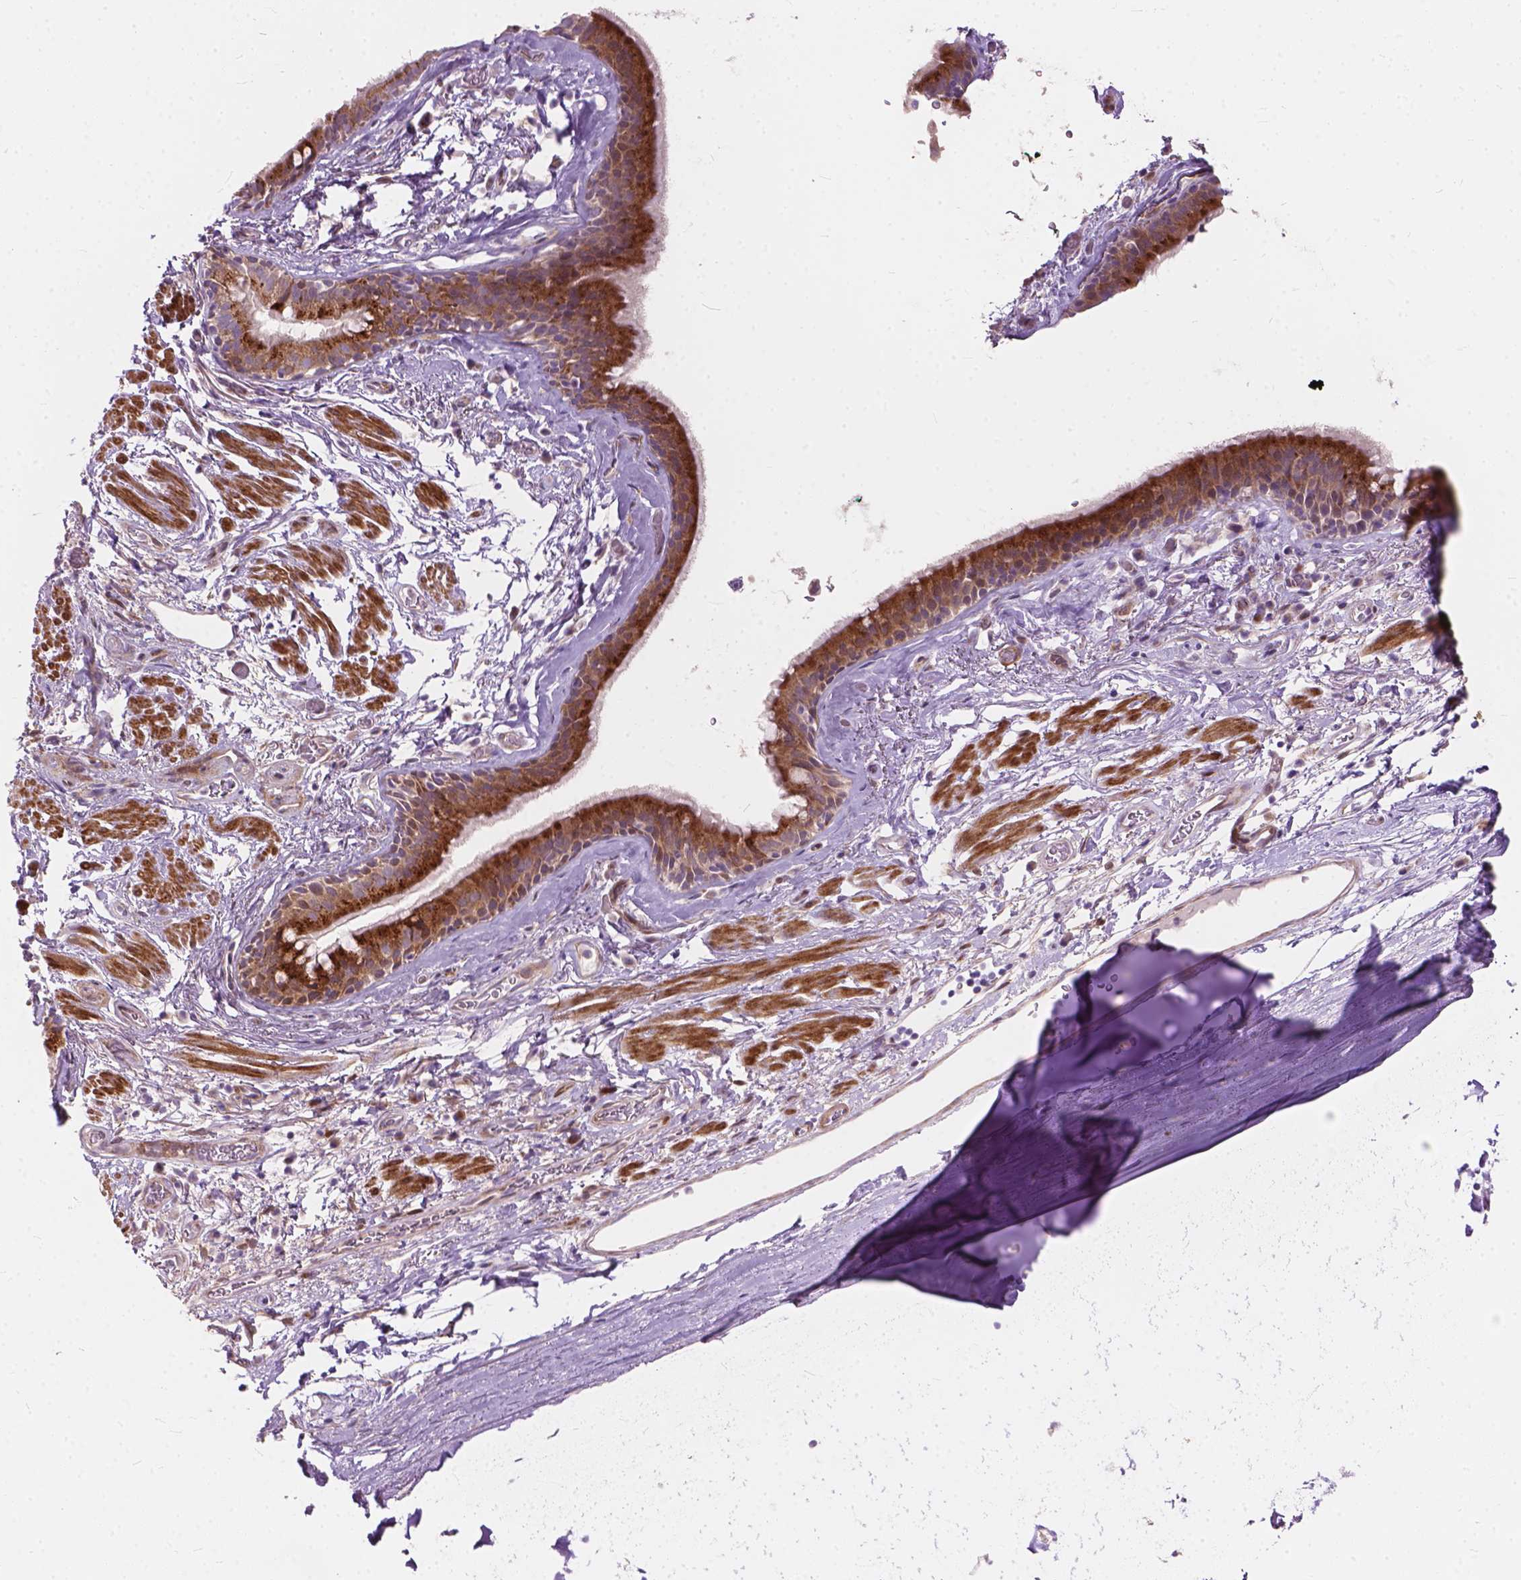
{"staining": {"intensity": "moderate", "quantity": ">75%", "location": "cytoplasmic/membranous"}, "tissue": "bronchus", "cell_type": "Respiratory epithelial cells", "image_type": "normal", "snomed": [{"axis": "morphology", "description": "Normal tissue, NOS"}, {"axis": "topography", "description": "Cartilage tissue"}, {"axis": "topography", "description": "Bronchus"}], "caption": "Immunohistochemistry (IHC) micrograph of normal bronchus: human bronchus stained using immunohistochemistry exhibits medium levels of moderate protein expression localized specifically in the cytoplasmic/membranous of respiratory epithelial cells, appearing as a cytoplasmic/membranous brown color.", "gene": "MORN1", "patient": {"sex": "male", "age": 58}}